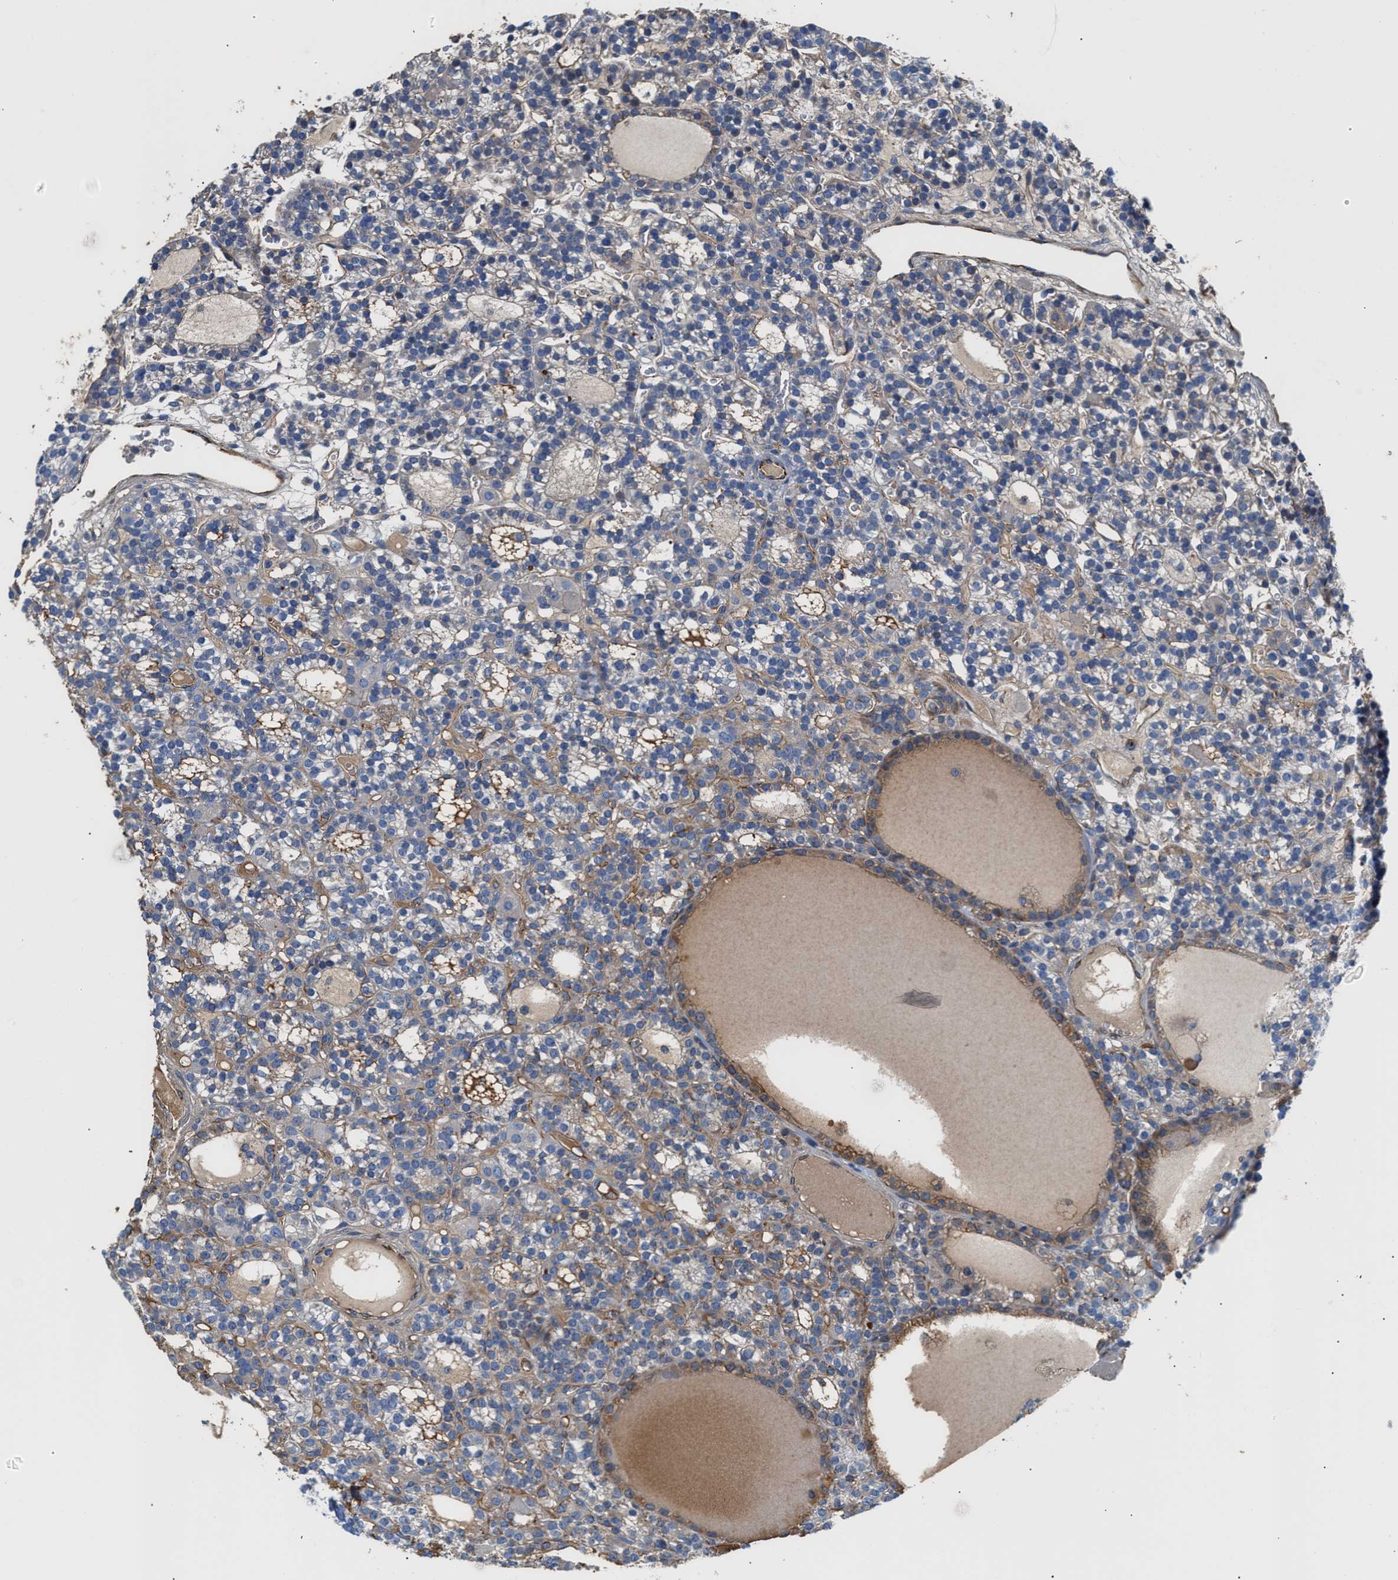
{"staining": {"intensity": "weak", "quantity": "<25%", "location": "cytoplasmic/membranous"}, "tissue": "parathyroid gland", "cell_type": "Glandular cells", "image_type": "normal", "snomed": [{"axis": "morphology", "description": "Normal tissue, NOS"}, {"axis": "morphology", "description": "Adenoma, NOS"}, {"axis": "topography", "description": "Parathyroid gland"}], "caption": "Immunohistochemical staining of normal parathyroid gland displays no significant expression in glandular cells. (DAB (3,3'-diaminobenzidine) immunohistochemistry with hematoxylin counter stain).", "gene": "TFPI", "patient": {"sex": "female", "age": 58}}